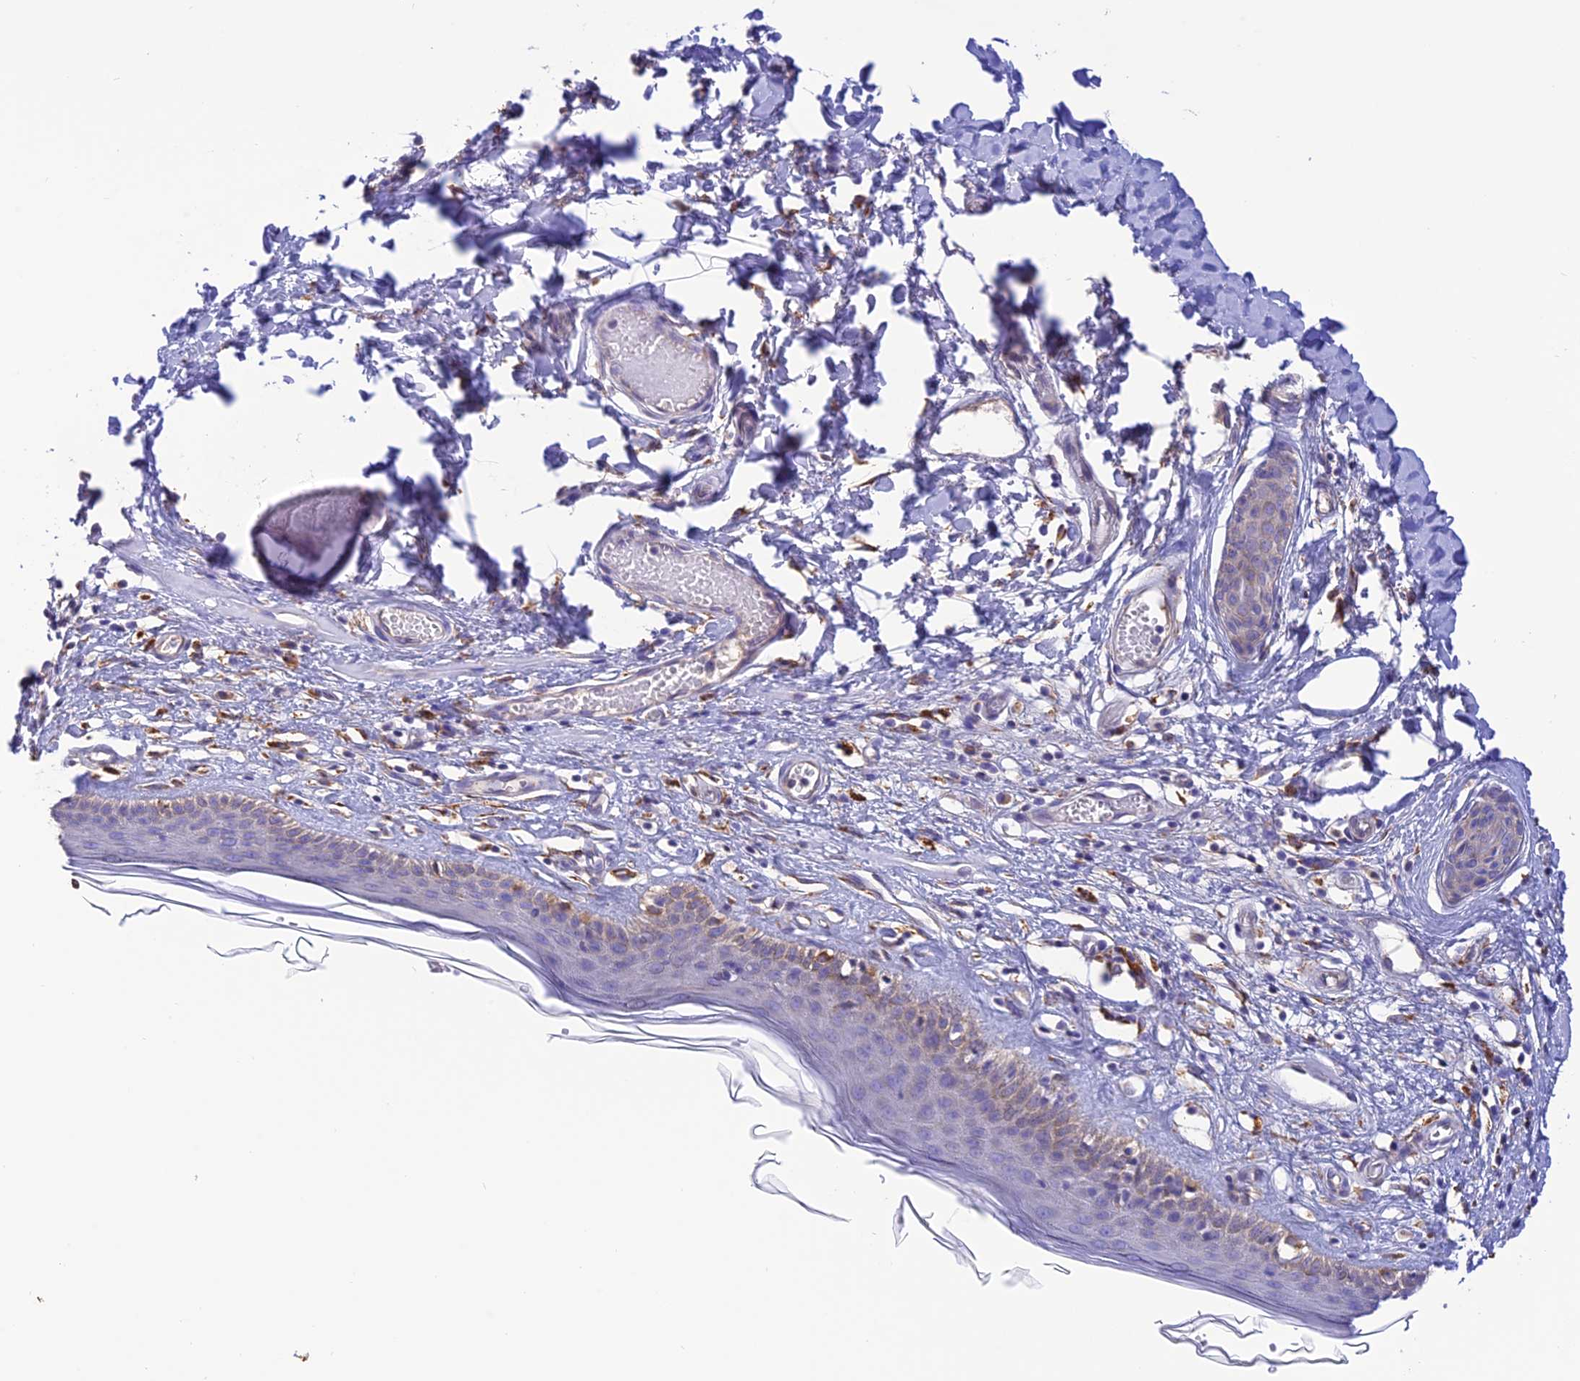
{"staining": {"intensity": "moderate", "quantity": "<25%", "location": "cytoplasmic/membranous"}, "tissue": "skin", "cell_type": "Epidermal cells", "image_type": "normal", "snomed": [{"axis": "morphology", "description": "Normal tissue, NOS"}, {"axis": "topography", "description": "Adipose tissue"}, {"axis": "topography", "description": "Vascular tissue"}, {"axis": "topography", "description": "Vulva"}, {"axis": "topography", "description": "Peripheral nerve tissue"}], "caption": "Immunohistochemistry (DAB (3,3'-diaminobenzidine)) staining of unremarkable skin demonstrates moderate cytoplasmic/membranous protein staining in approximately <25% of epidermal cells.", "gene": "ENSG00000255439", "patient": {"sex": "female", "age": 86}}